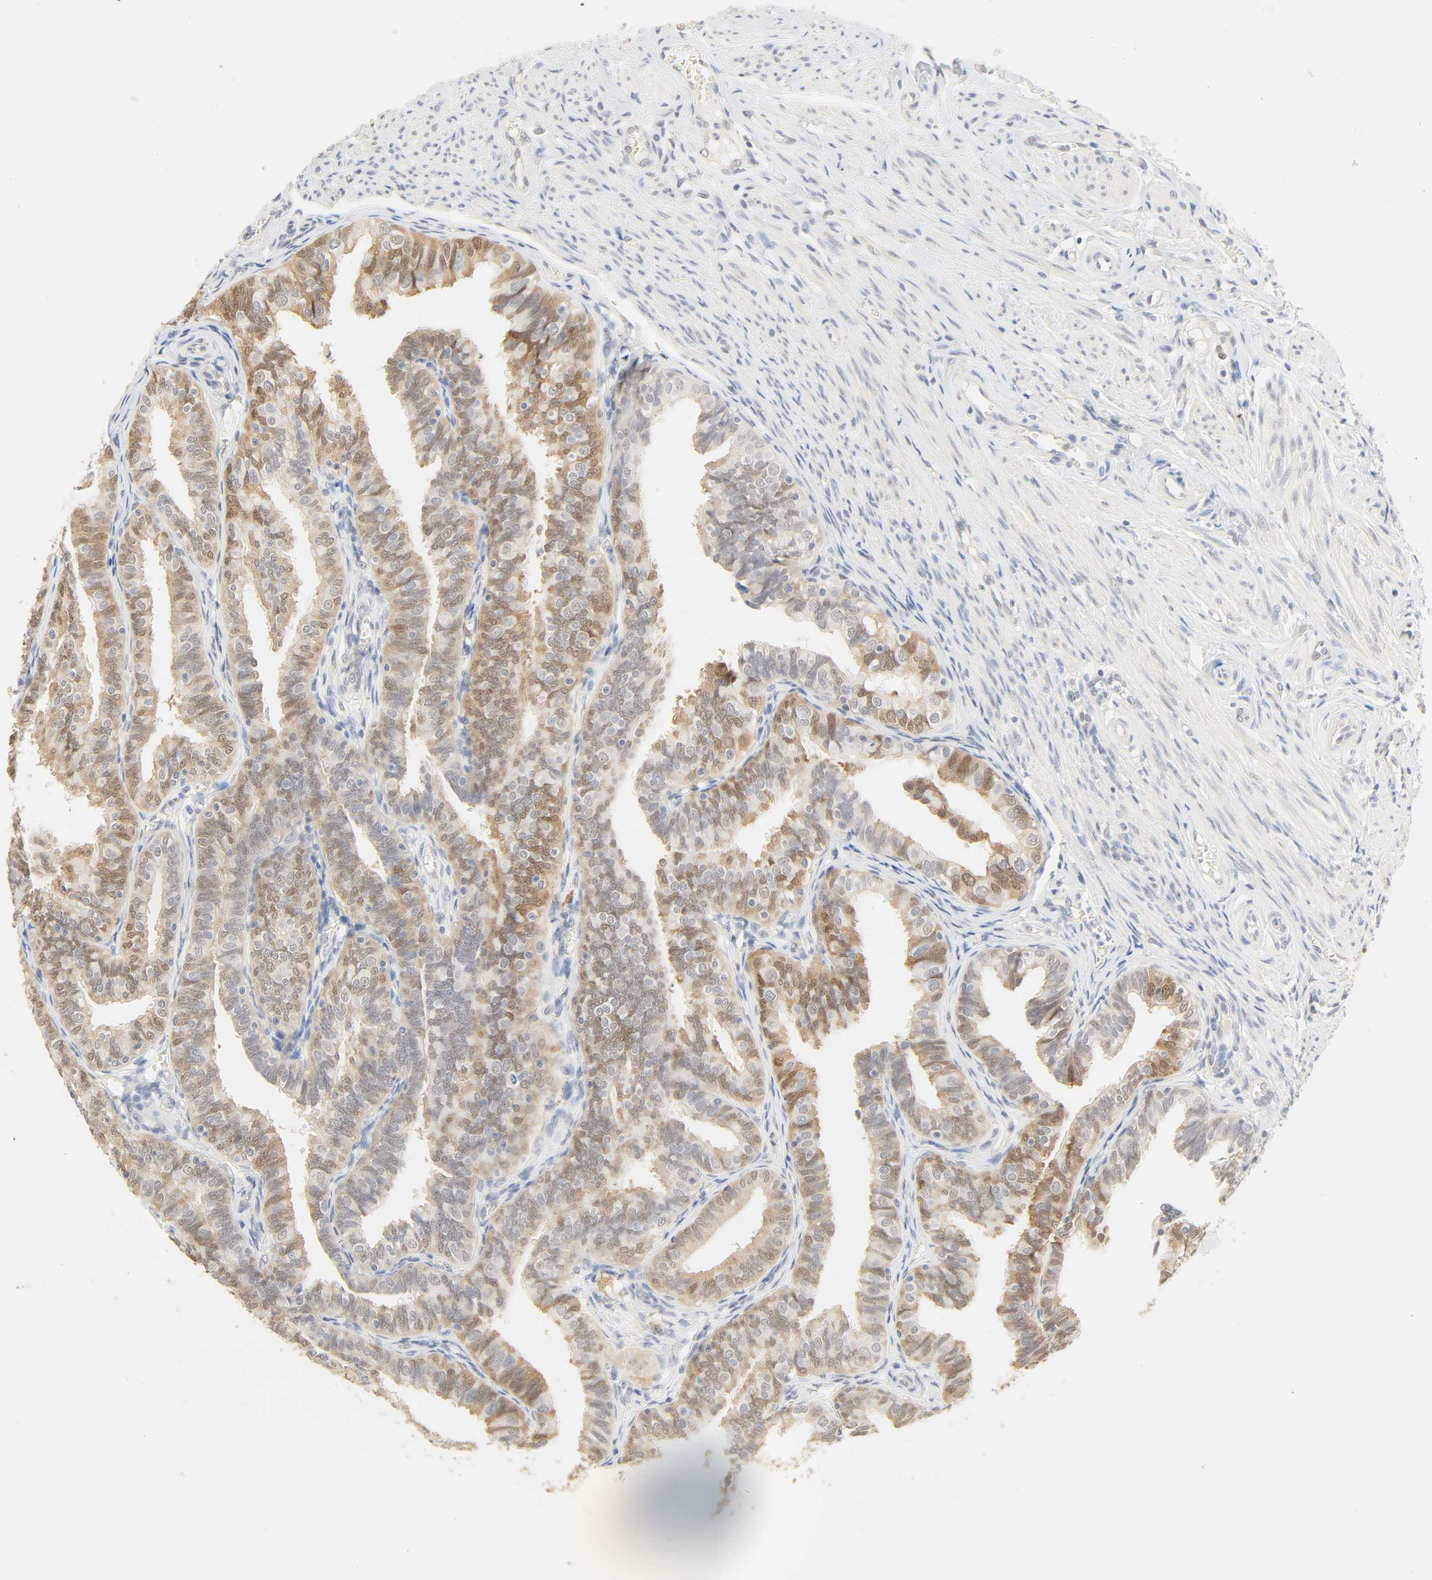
{"staining": {"intensity": "strong", "quantity": ">75%", "location": "cytoplasmic/membranous"}, "tissue": "fallopian tube", "cell_type": "Glandular cells", "image_type": "normal", "snomed": [{"axis": "morphology", "description": "Normal tissue, NOS"}, {"axis": "topography", "description": "Fallopian tube"}], "caption": "An immunohistochemistry image of benign tissue is shown. Protein staining in brown highlights strong cytoplasmic/membranous positivity in fallopian tube within glandular cells.", "gene": "ACSS2", "patient": {"sex": "female", "age": 46}}